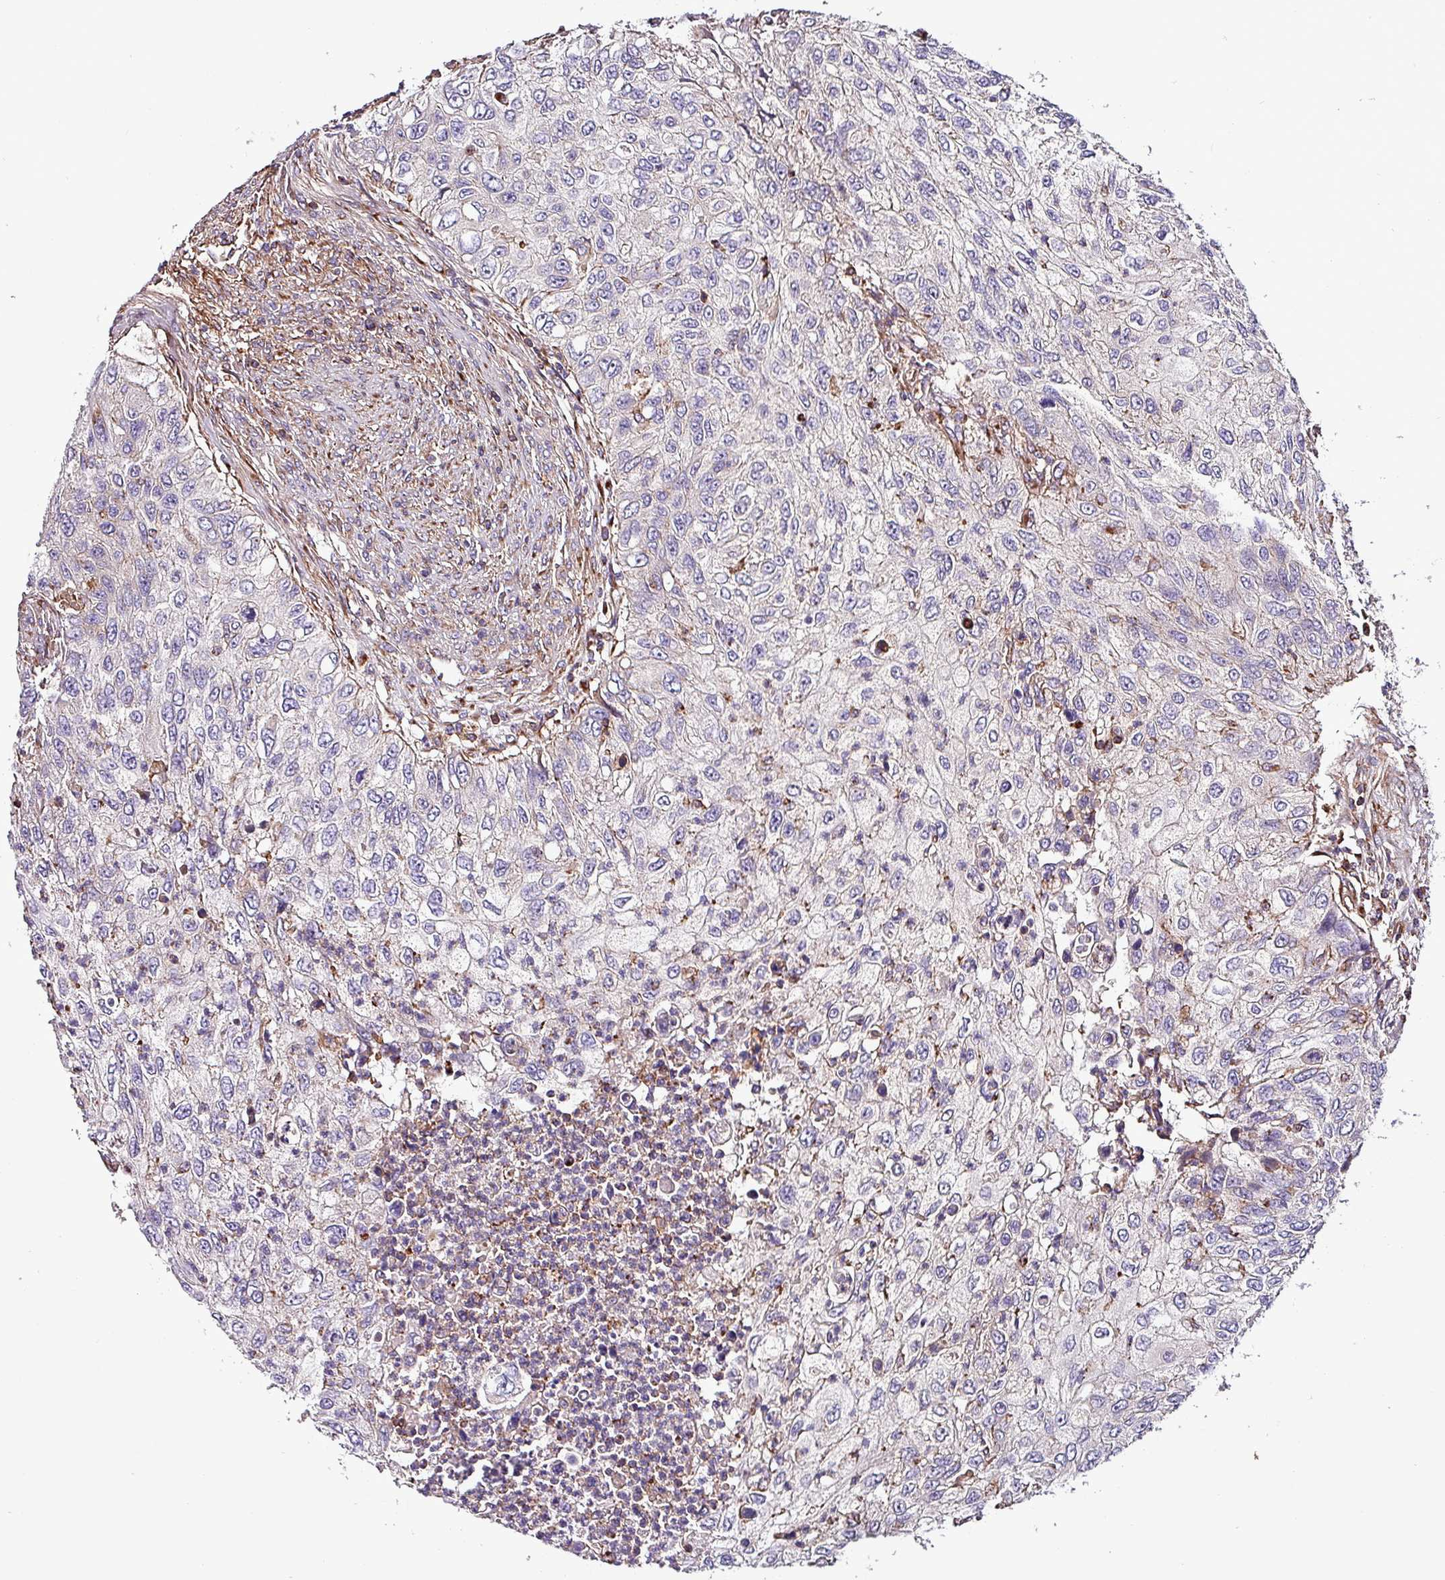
{"staining": {"intensity": "negative", "quantity": "none", "location": "none"}, "tissue": "urothelial cancer", "cell_type": "Tumor cells", "image_type": "cancer", "snomed": [{"axis": "morphology", "description": "Urothelial carcinoma, High grade"}, {"axis": "topography", "description": "Urinary bladder"}], "caption": "The IHC histopathology image has no significant expression in tumor cells of urothelial carcinoma (high-grade) tissue.", "gene": "VAMP4", "patient": {"sex": "female", "age": 60}}